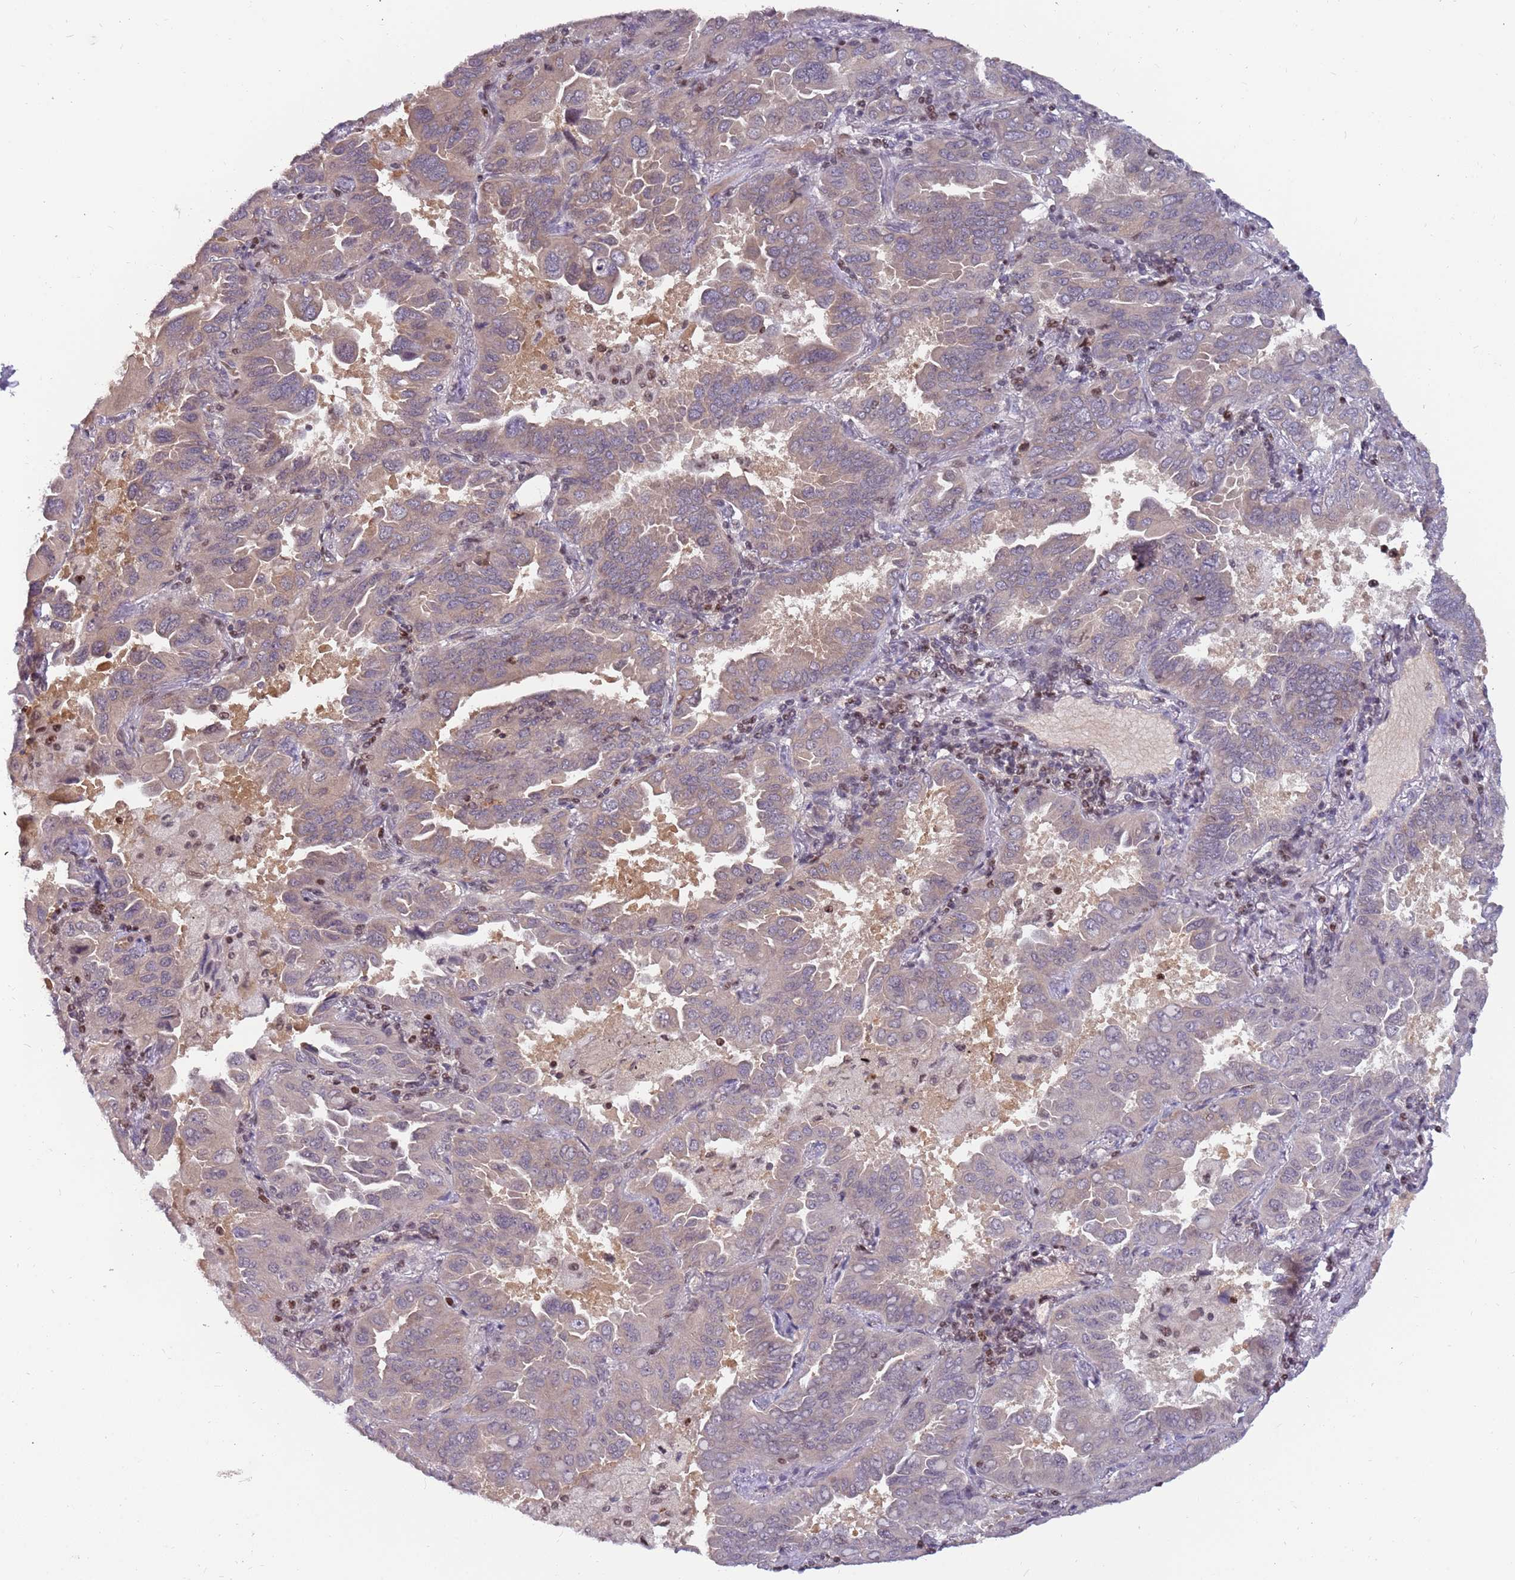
{"staining": {"intensity": "weak", "quantity": "<25%", "location": "cytoplasmic/membranous"}, "tissue": "lung cancer", "cell_type": "Tumor cells", "image_type": "cancer", "snomed": [{"axis": "morphology", "description": "Adenocarcinoma, NOS"}, {"axis": "topography", "description": "Lung"}], "caption": "High magnification brightfield microscopy of lung cancer stained with DAB (3,3'-diaminobenzidine) (brown) and counterstained with hematoxylin (blue): tumor cells show no significant positivity.", "gene": "ARHGEF5", "patient": {"sex": "male", "age": 64}}